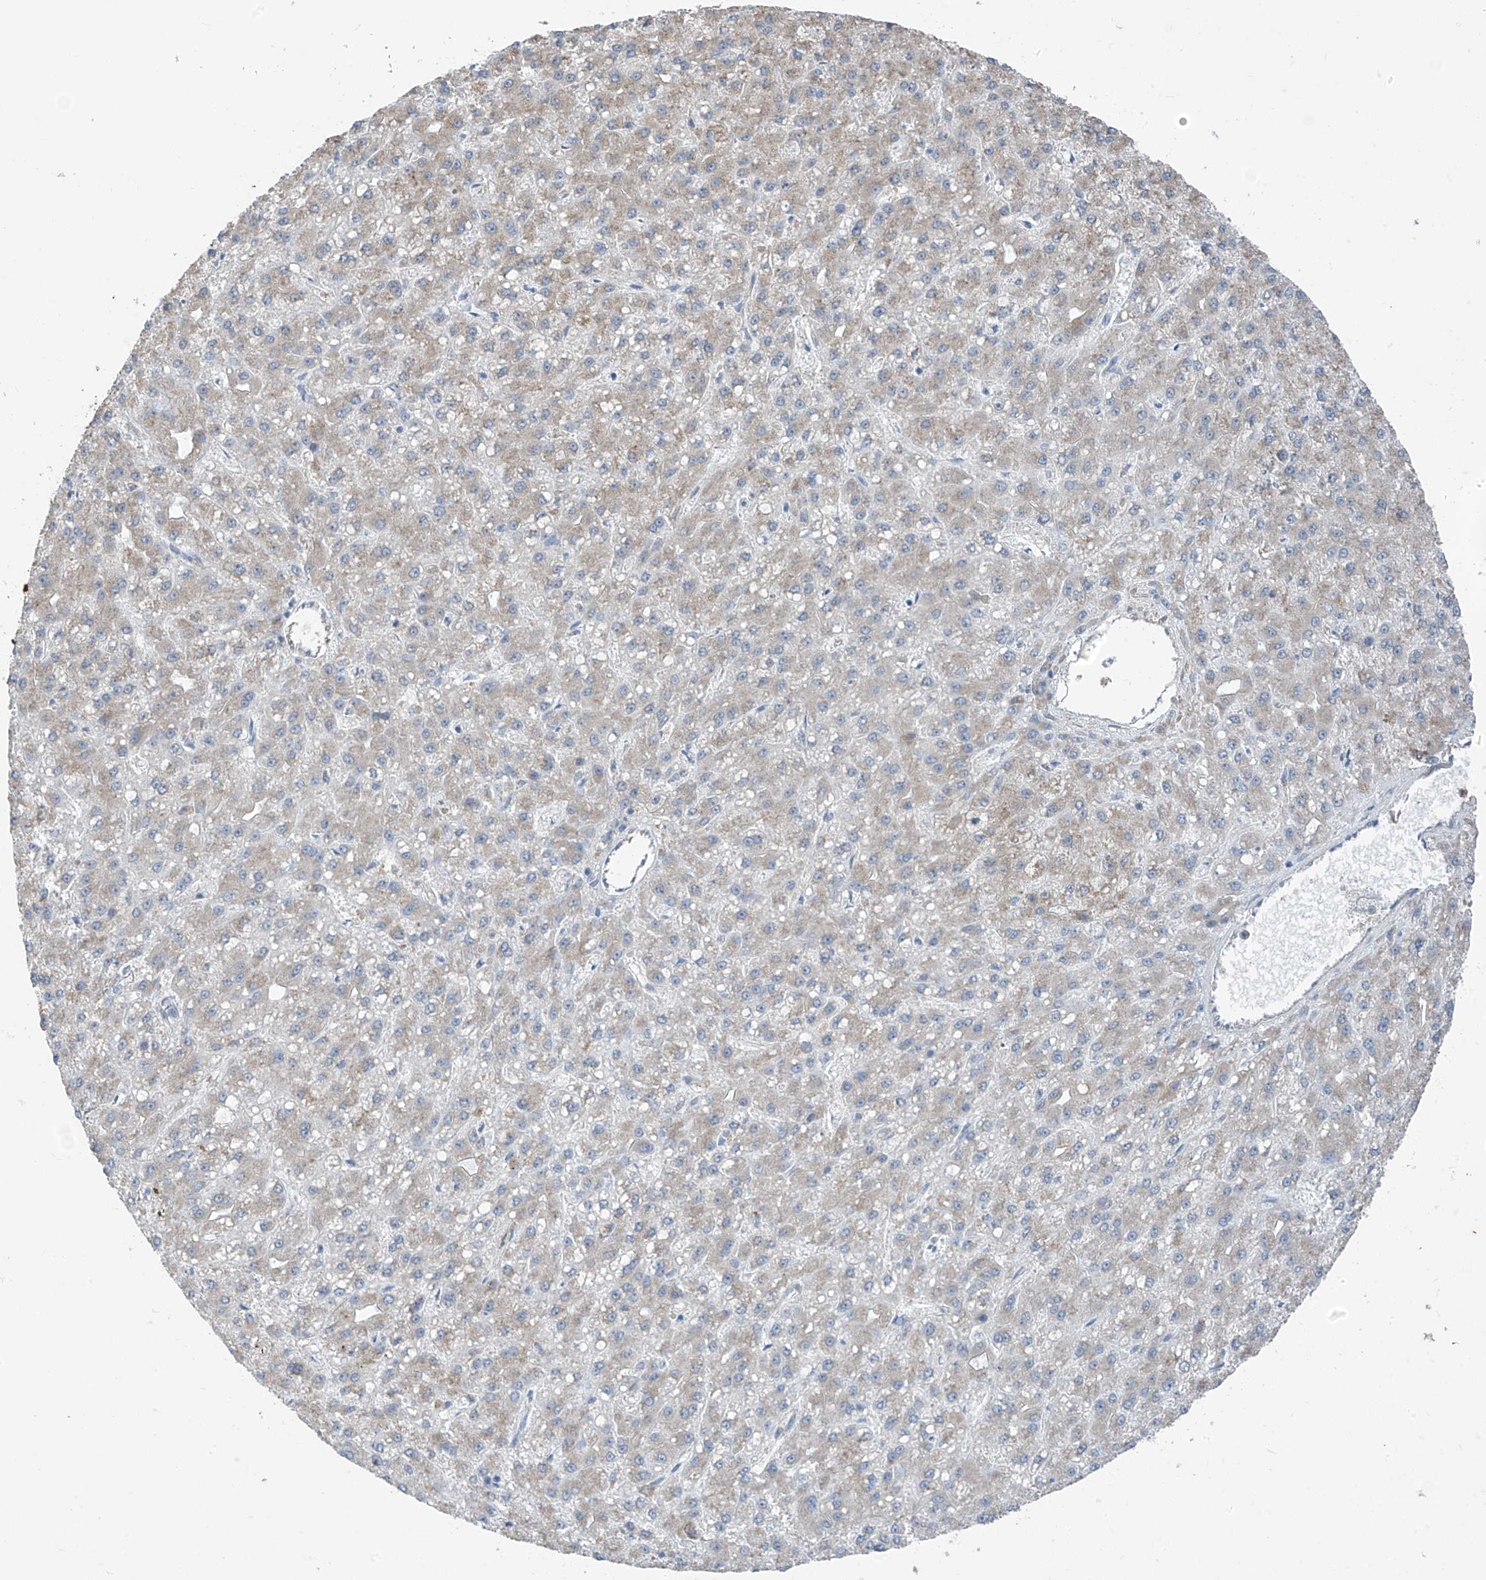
{"staining": {"intensity": "negative", "quantity": "none", "location": "none"}, "tissue": "liver cancer", "cell_type": "Tumor cells", "image_type": "cancer", "snomed": [{"axis": "morphology", "description": "Carcinoma, Hepatocellular, NOS"}, {"axis": "topography", "description": "Liver"}], "caption": "Immunohistochemical staining of hepatocellular carcinoma (liver) shows no significant positivity in tumor cells. Brightfield microscopy of IHC stained with DAB (3,3'-diaminobenzidine) (brown) and hematoxylin (blue), captured at high magnification.", "gene": "RPL4", "patient": {"sex": "male", "age": 67}}